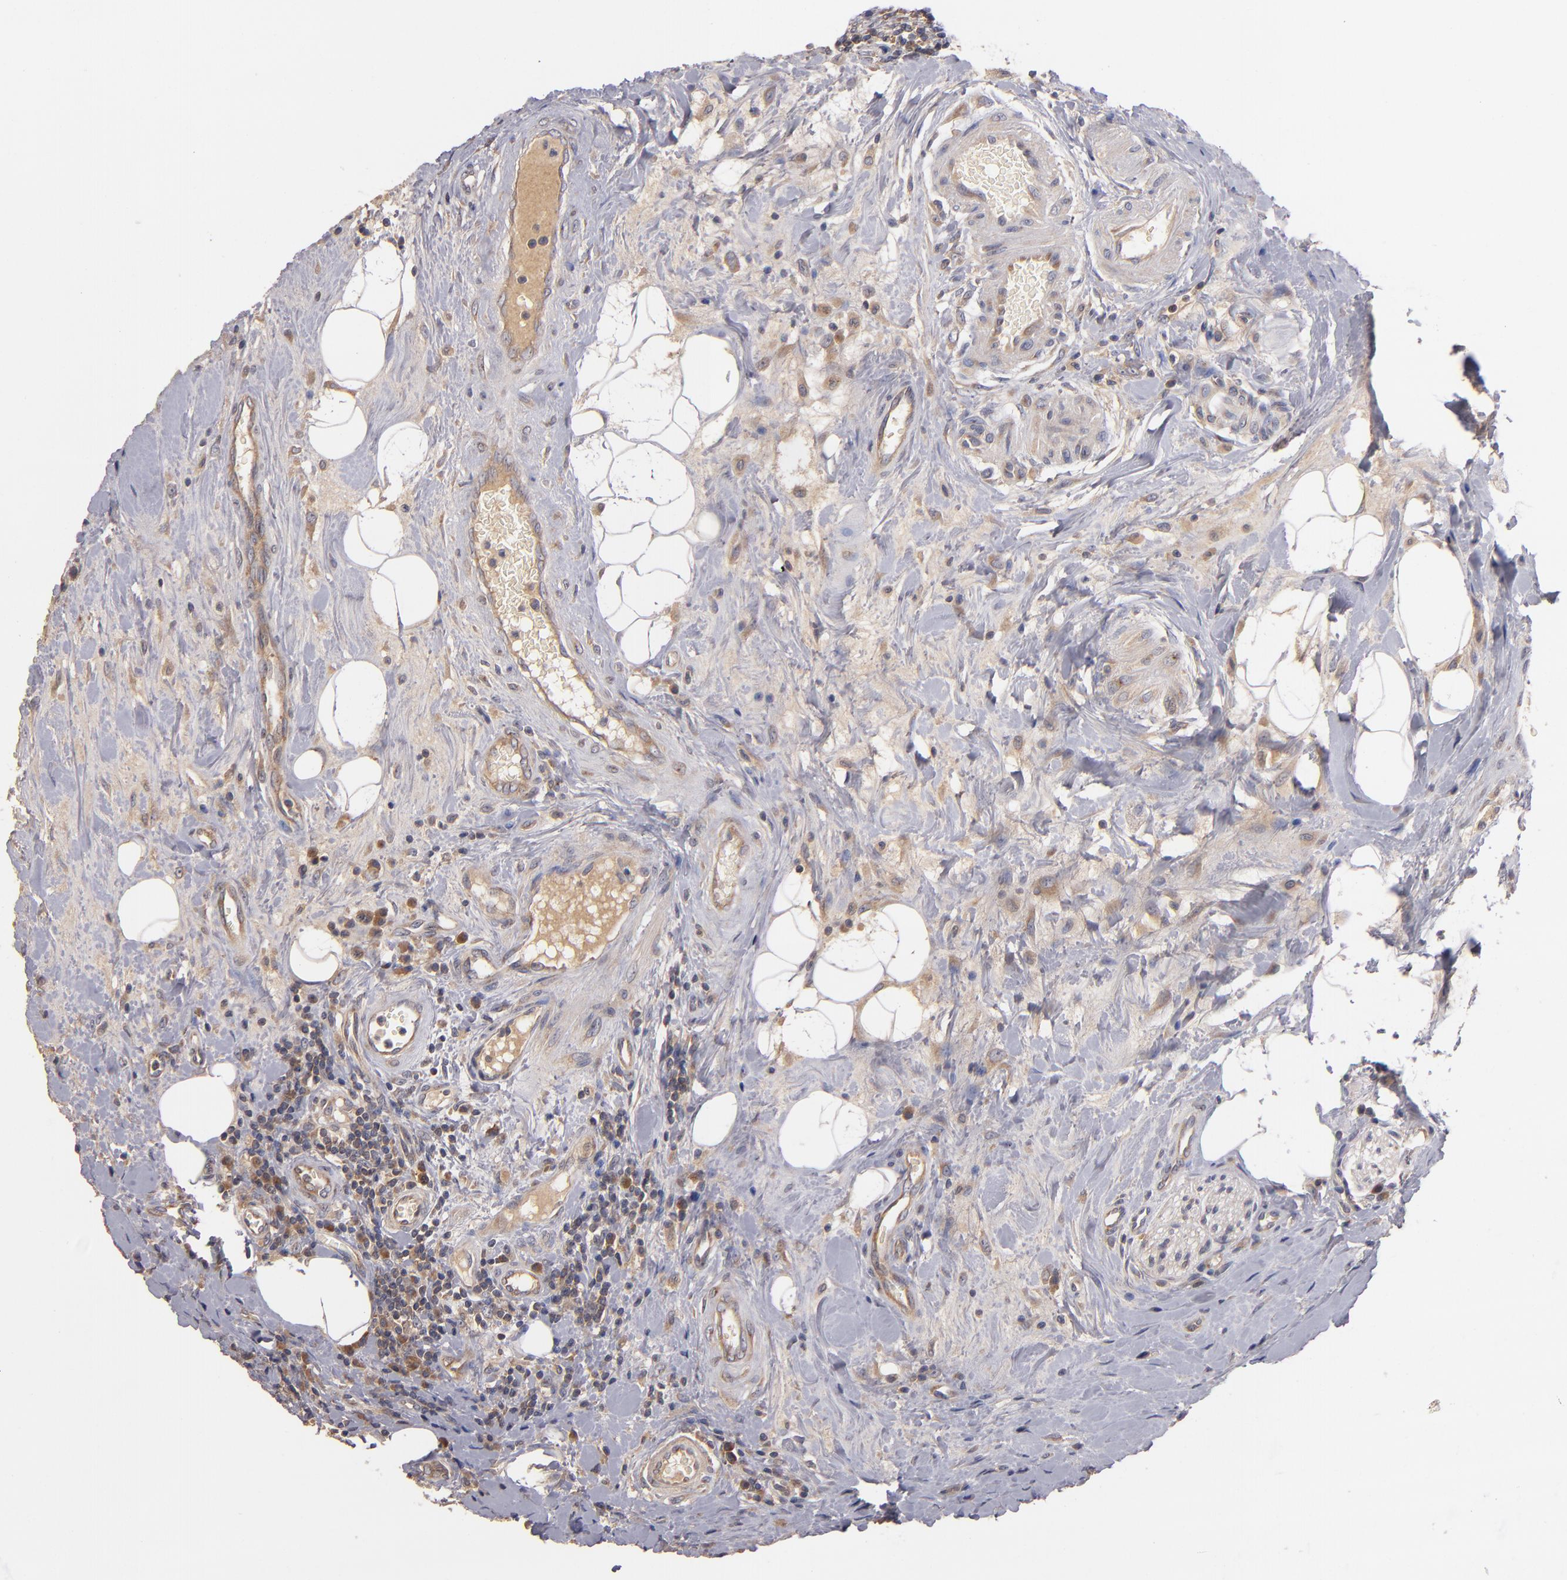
{"staining": {"intensity": "moderate", "quantity": "25%-75%", "location": "cytoplasmic/membranous"}, "tissue": "colorectal cancer", "cell_type": "Tumor cells", "image_type": "cancer", "snomed": [{"axis": "morphology", "description": "Adenocarcinoma, NOS"}, {"axis": "topography", "description": "Colon"}], "caption": "Brown immunohistochemical staining in human colorectal cancer displays moderate cytoplasmic/membranous staining in about 25%-75% of tumor cells.", "gene": "UPF3B", "patient": {"sex": "male", "age": 54}}